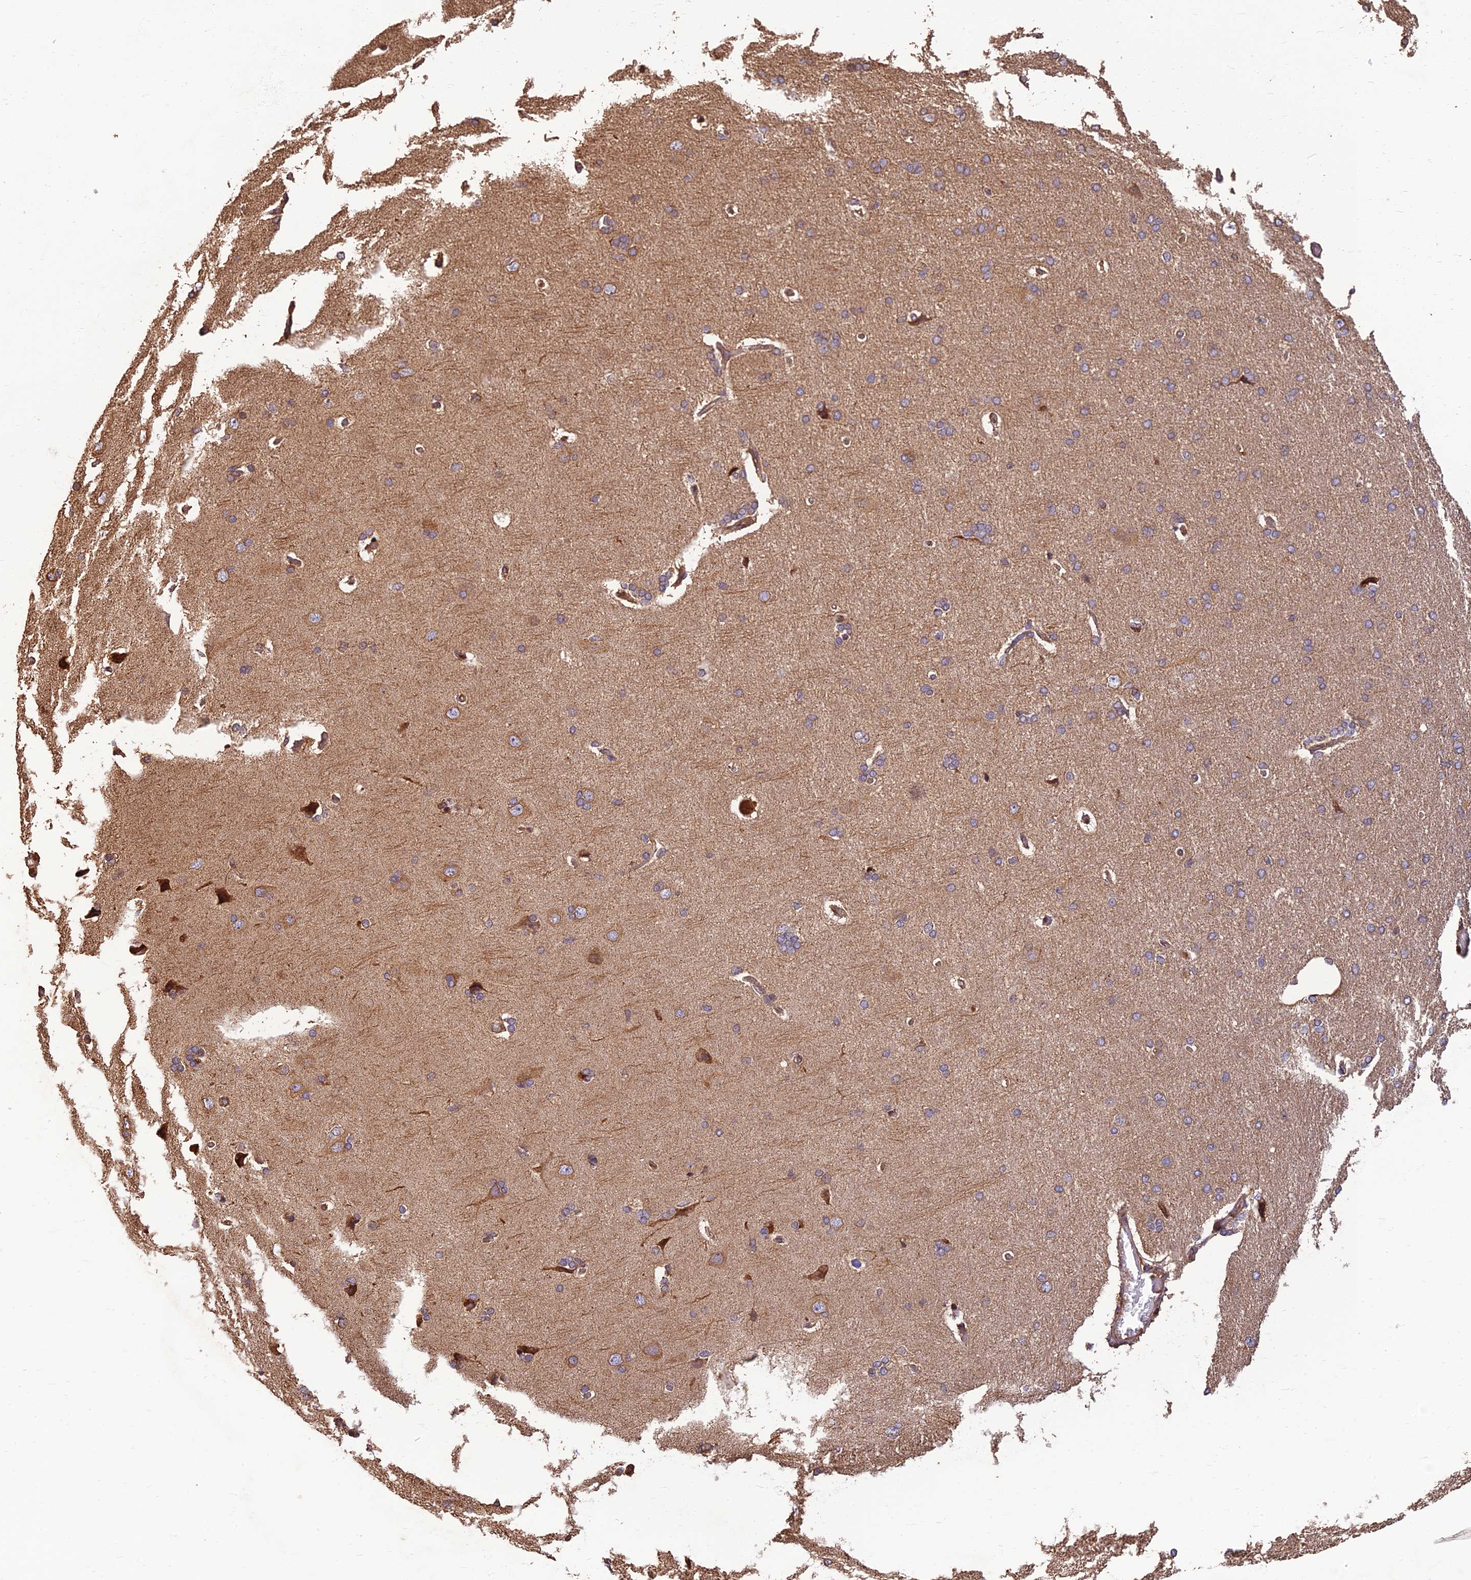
{"staining": {"intensity": "weak", "quantity": ">75%", "location": "cytoplasmic/membranous"}, "tissue": "cerebral cortex", "cell_type": "Endothelial cells", "image_type": "normal", "snomed": [{"axis": "morphology", "description": "Normal tissue, NOS"}, {"axis": "topography", "description": "Cerebral cortex"}], "caption": "Immunohistochemistry (IHC) image of benign human cerebral cortex stained for a protein (brown), which reveals low levels of weak cytoplasmic/membranous staining in approximately >75% of endothelial cells.", "gene": "CORO1C", "patient": {"sex": "male", "age": 62}}